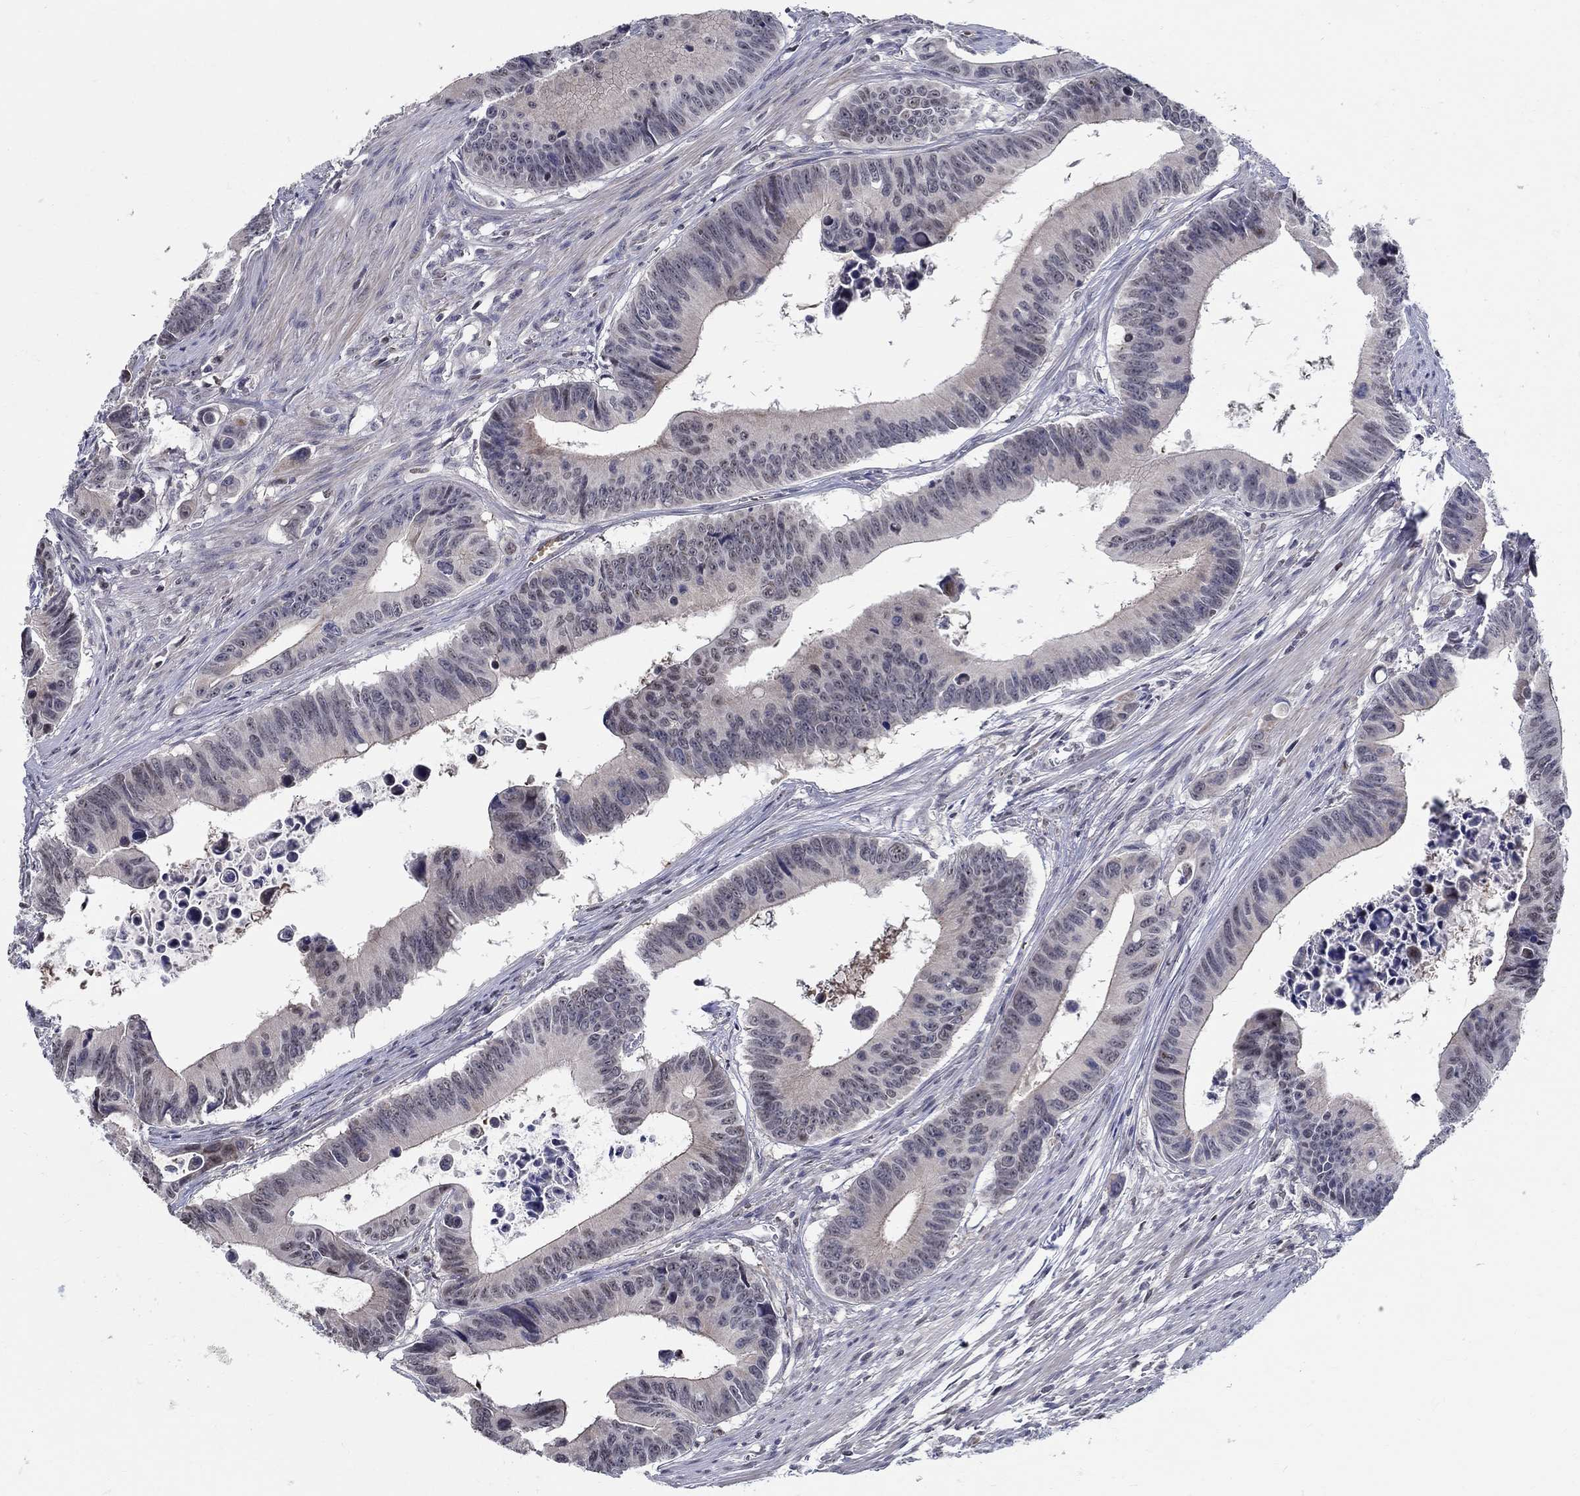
{"staining": {"intensity": "negative", "quantity": "none", "location": "none"}, "tissue": "colorectal cancer", "cell_type": "Tumor cells", "image_type": "cancer", "snomed": [{"axis": "morphology", "description": "Adenocarcinoma, NOS"}, {"axis": "topography", "description": "Colon"}], "caption": "Immunohistochemistry of human colorectal cancer (adenocarcinoma) reveals no expression in tumor cells. (Brightfield microscopy of DAB immunohistochemistry (IHC) at high magnification).", "gene": "C16orf46", "patient": {"sex": "female", "age": 87}}